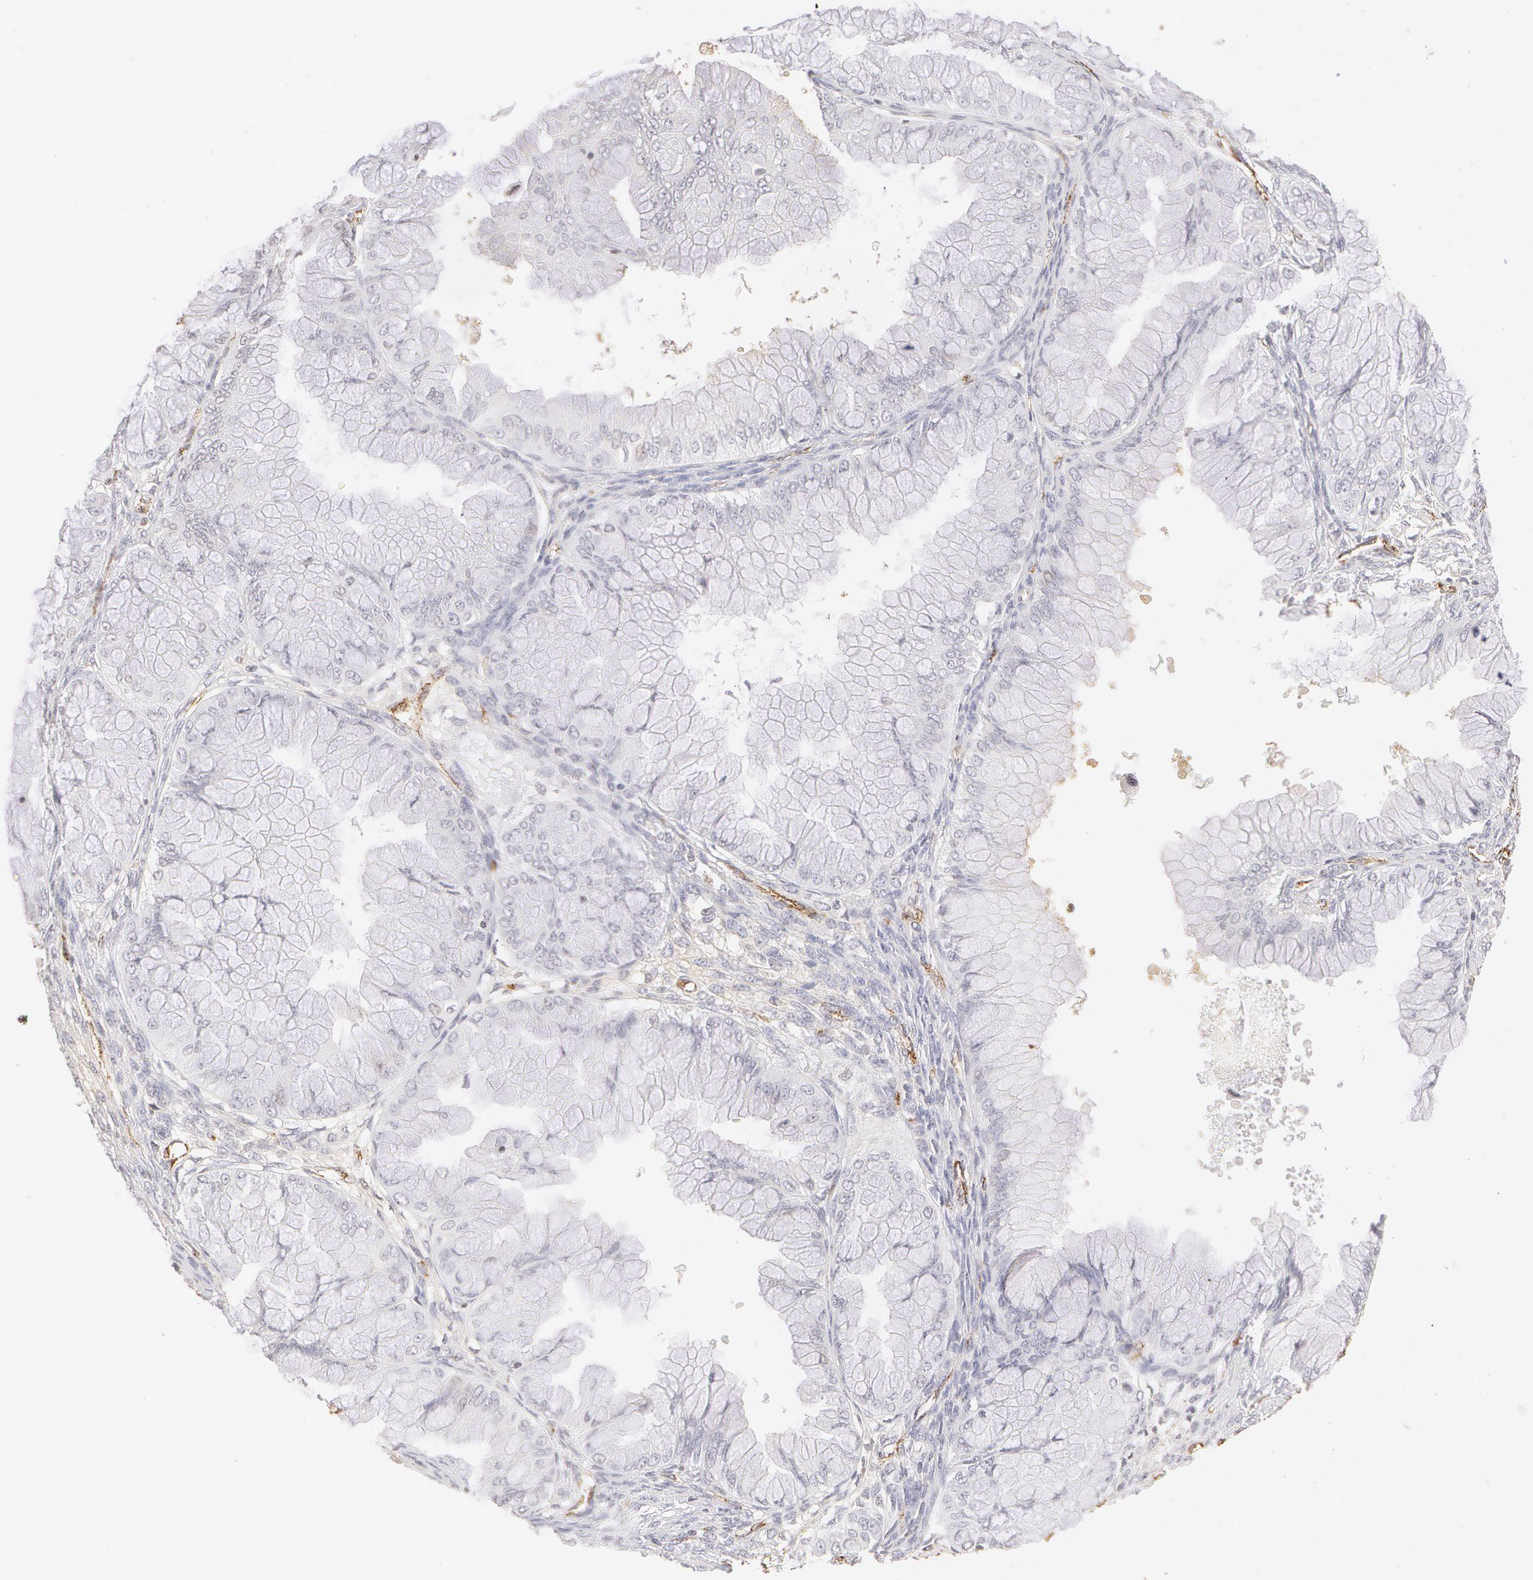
{"staining": {"intensity": "negative", "quantity": "none", "location": "none"}, "tissue": "ovarian cancer", "cell_type": "Tumor cells", "image_type": "cancer", "snomed": [{"axis": "morphology", "description": "Cystadenocarcinoma, mucinous, NOS"}, {"axis": "topography", "description": "Ovary"}], "caption": "DAB immunohistochemical staining of ovarian cancer shows no significant positivity in tumor cells.", "gene": "VWF", "patient": {"sex": "female", "age": 63}}